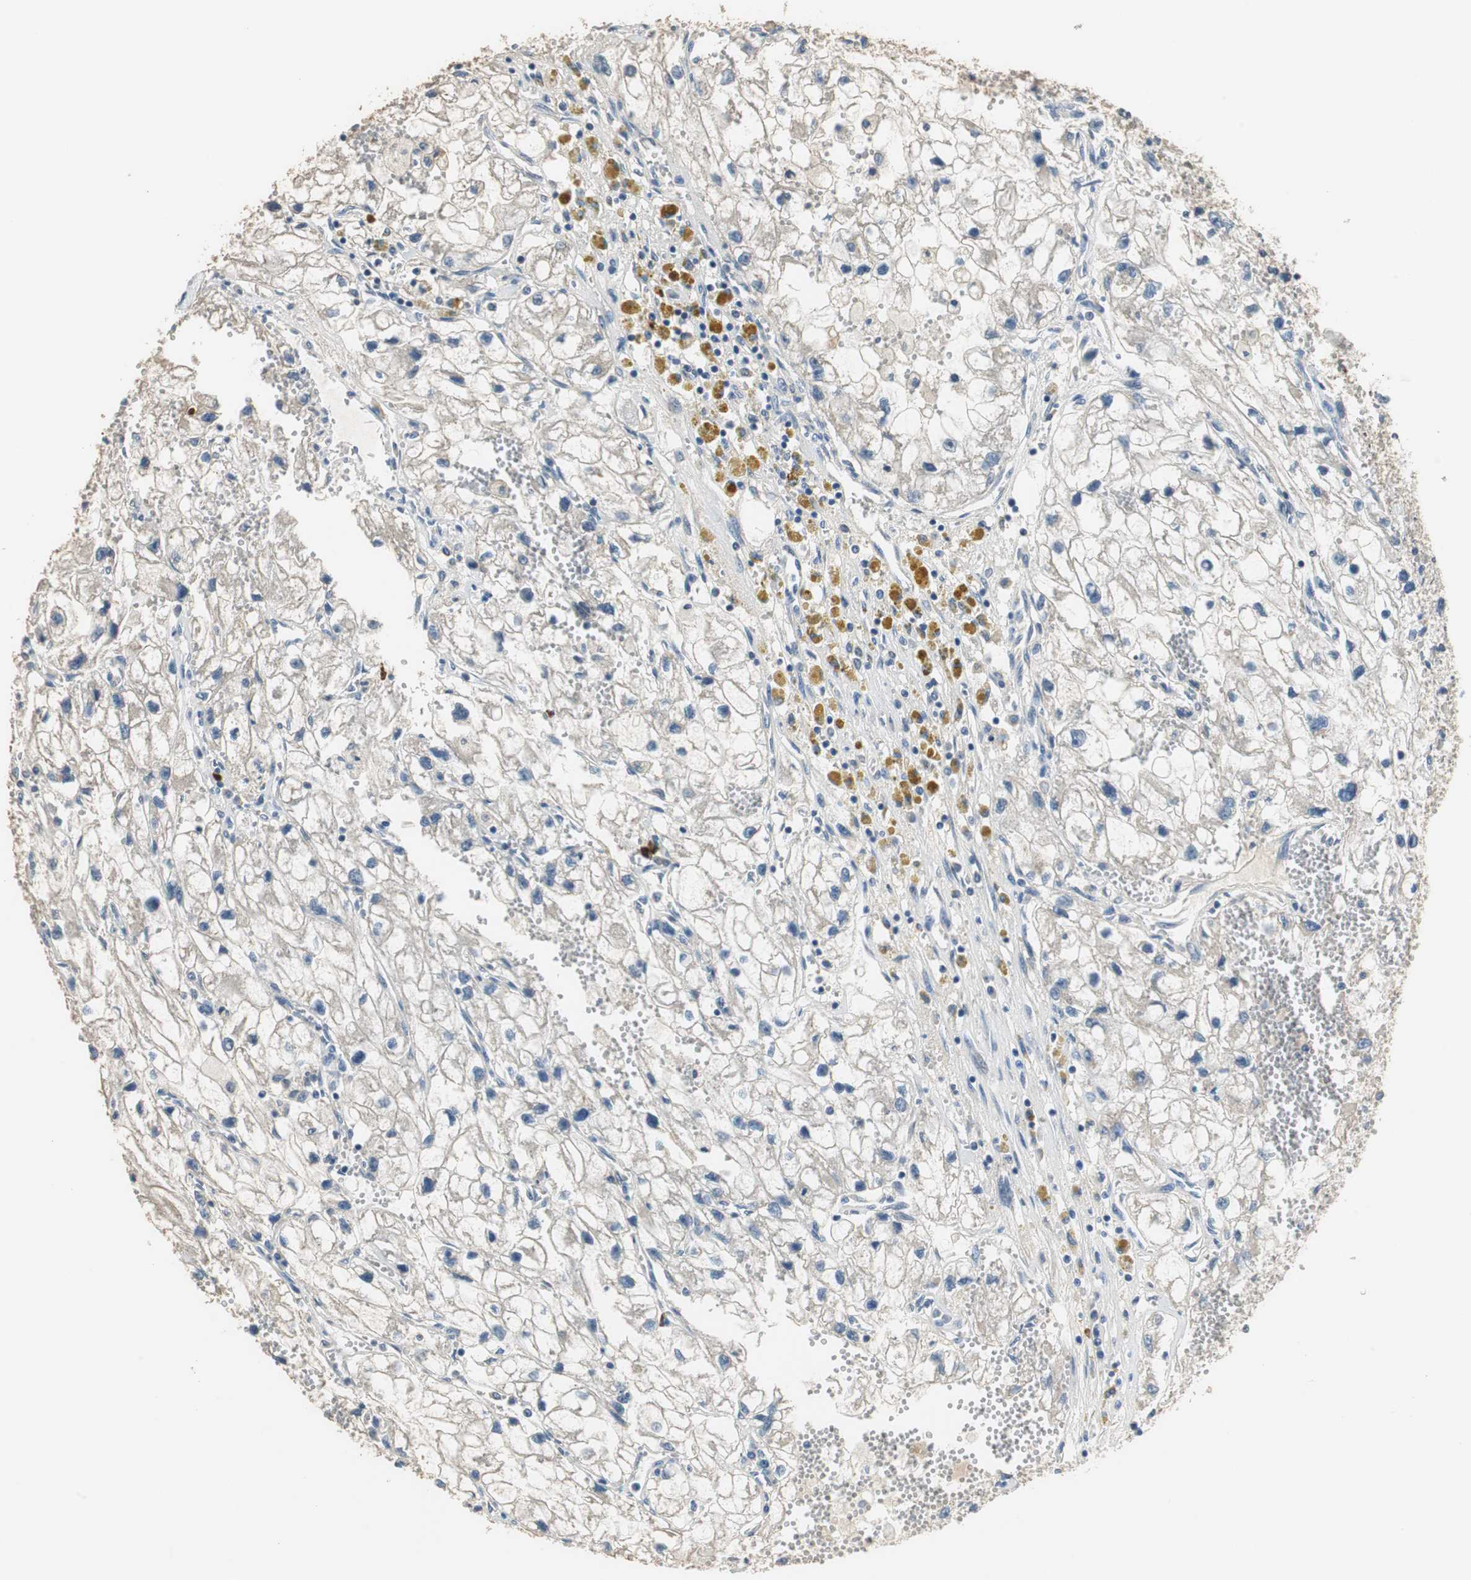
{"staining": {"intensity": "negative", "quantity": "none", "location": "none"}, "tissue": "renal cancer", "cell_type": "Tumor cells", "image_type": "cancer", "snomed": [{"axis": "morphology", "description": "Adenocarcinoma, NOS"}, {"axis": "topography", "description": "Kidney"}], "caption": "A photomicrograph of renal cancer stained for a protein reveals no brown staining in tumor cells. (Brightfield microscopy of DAB (3,3'-diaminobenzidine) immunohistochemistry at high magnification).", "gene": "MTIF2", "patient": {"sex": "female", "age": 70}}